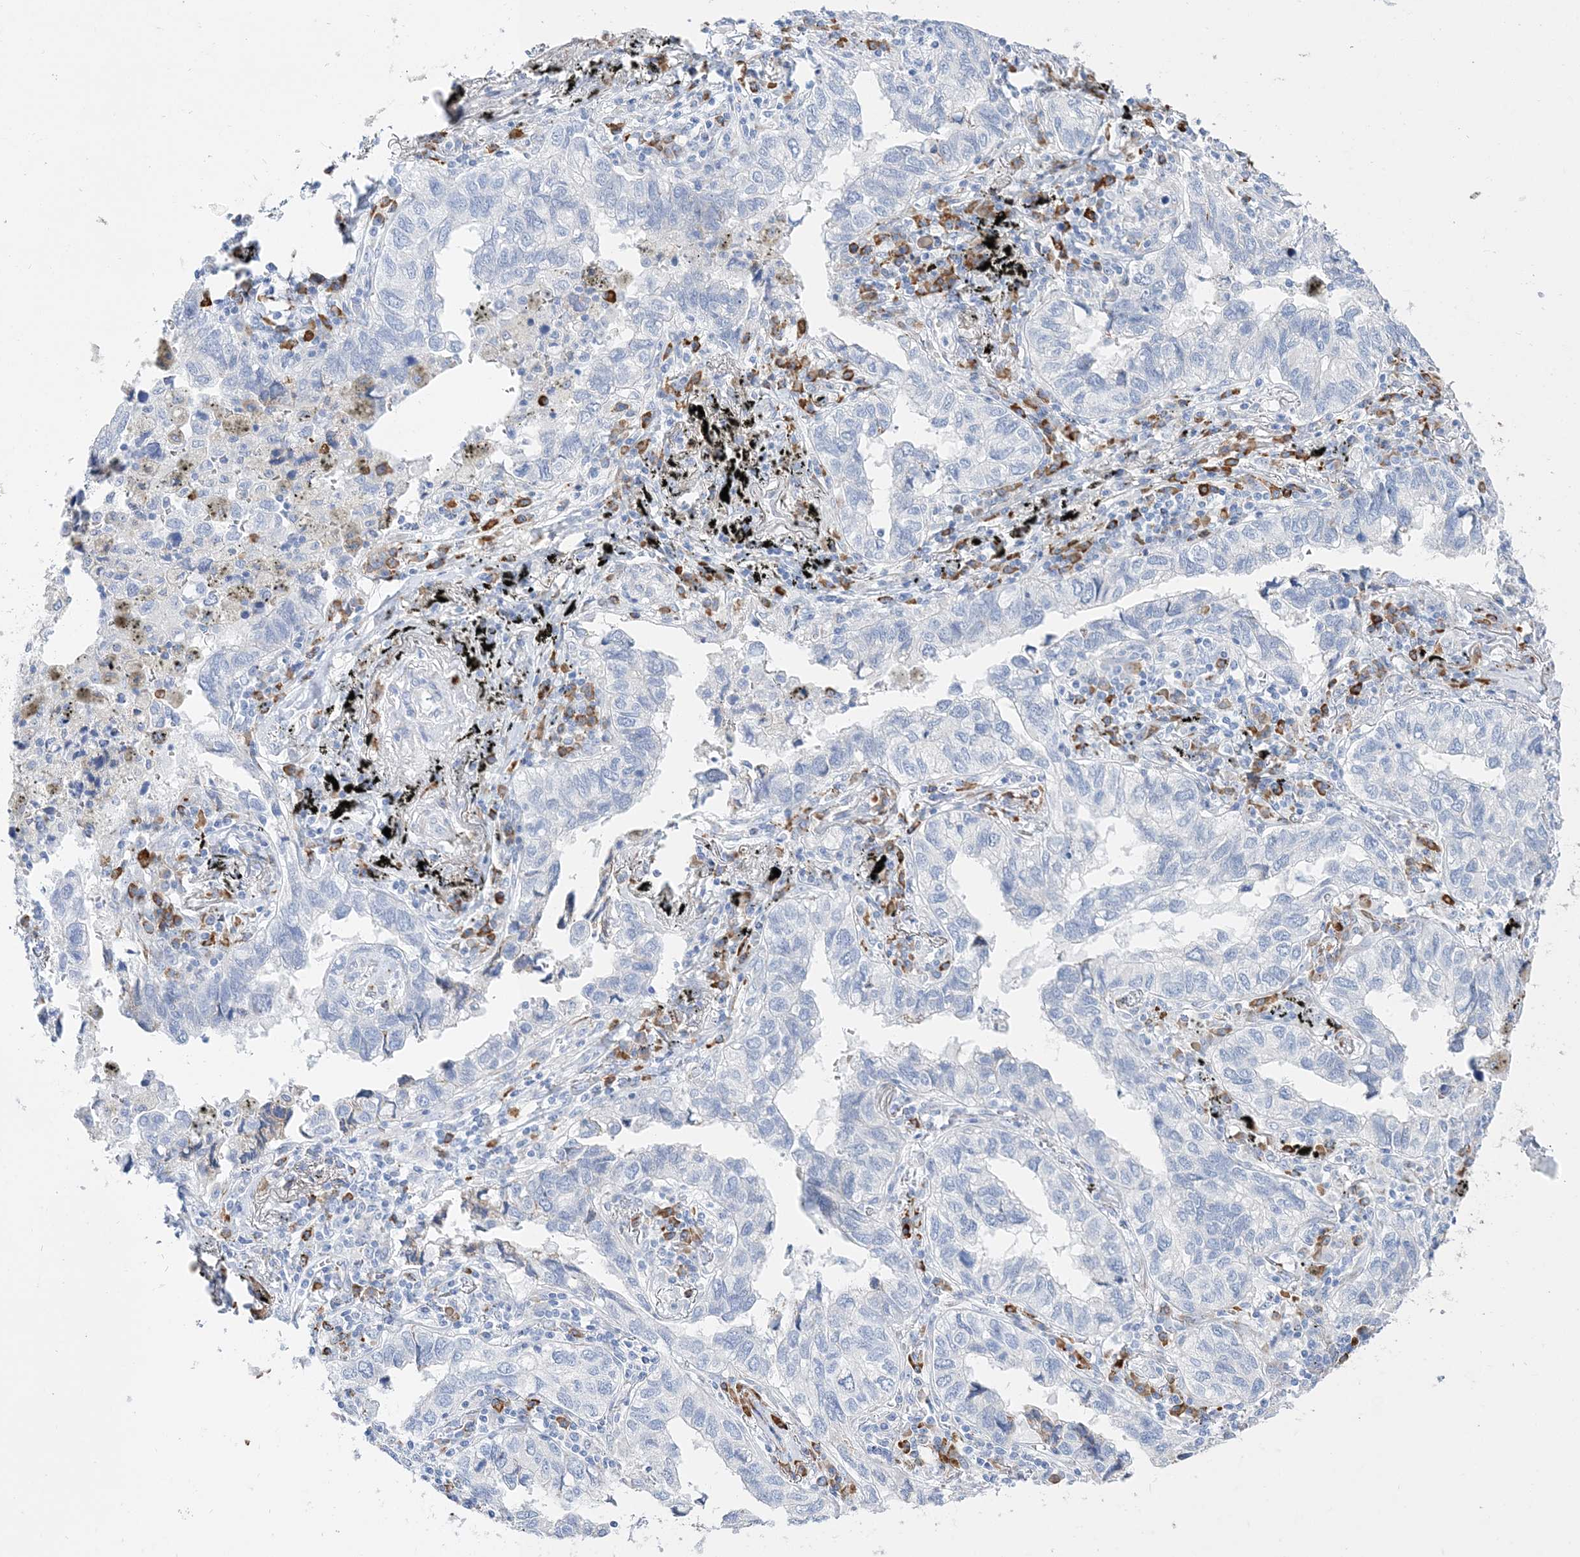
{"staining": {"intensity": "negative", "quantity": "none", "location": "none"}, "tissue": "lung cancer", "cell_type": "Tumor cells", "image_type": "cancer", "snomed": [{"axis": "morphology", "description": "Adenocarcinoma, NOS"}, {"axis": "topography", "description": "Lung"}], "caption": "Immunohistochemistry image of neoplastic tissue: lung cancer stained with DAB (3,3'-diaminobenzidine) shows no significant protein staining in tumor cells.", "gene": "TSPYL6", "patient": {"sex": "male", "age": 65}}